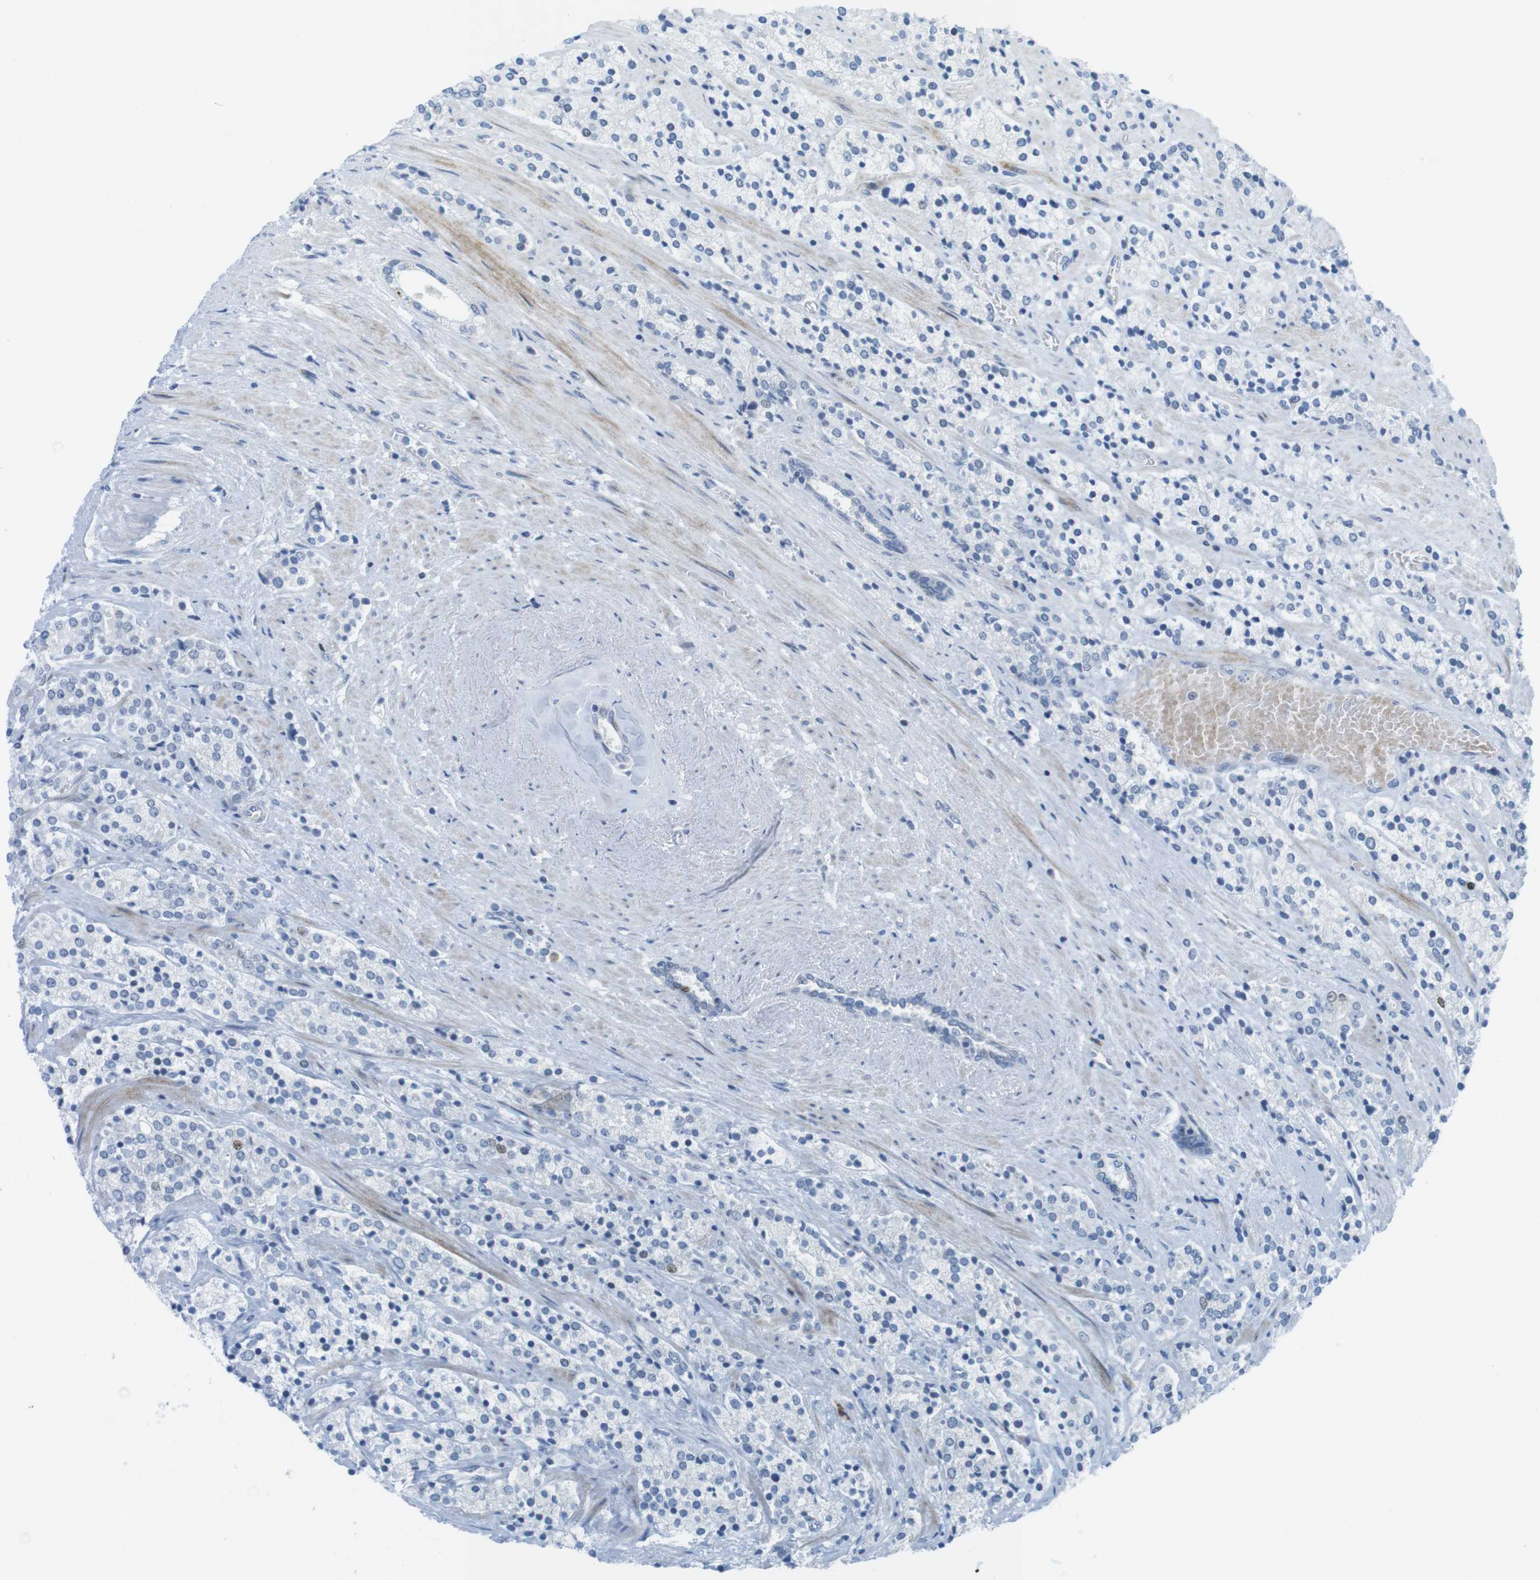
{"staining": {"intensity": "negative", "quantity": "none", "location": "none"}, "tissue": "prostate cancer", "cell_type": "Tumor cells", "image_type": "cancer", "snomed": [{"axis": "morphology", "description": "Adenocarcinoma, High grade"}, {"axis": "topography", "description": "Prostate"}], "caption": "DAB (3,3'-diaminobenzidine) immunohistochemical staining of high-grade adenocarcinoma (prostate) reveals no significant positivity in tumor cells.", "gene": "CHAF1A", "patient": {"sex": "male", "age": 71}}